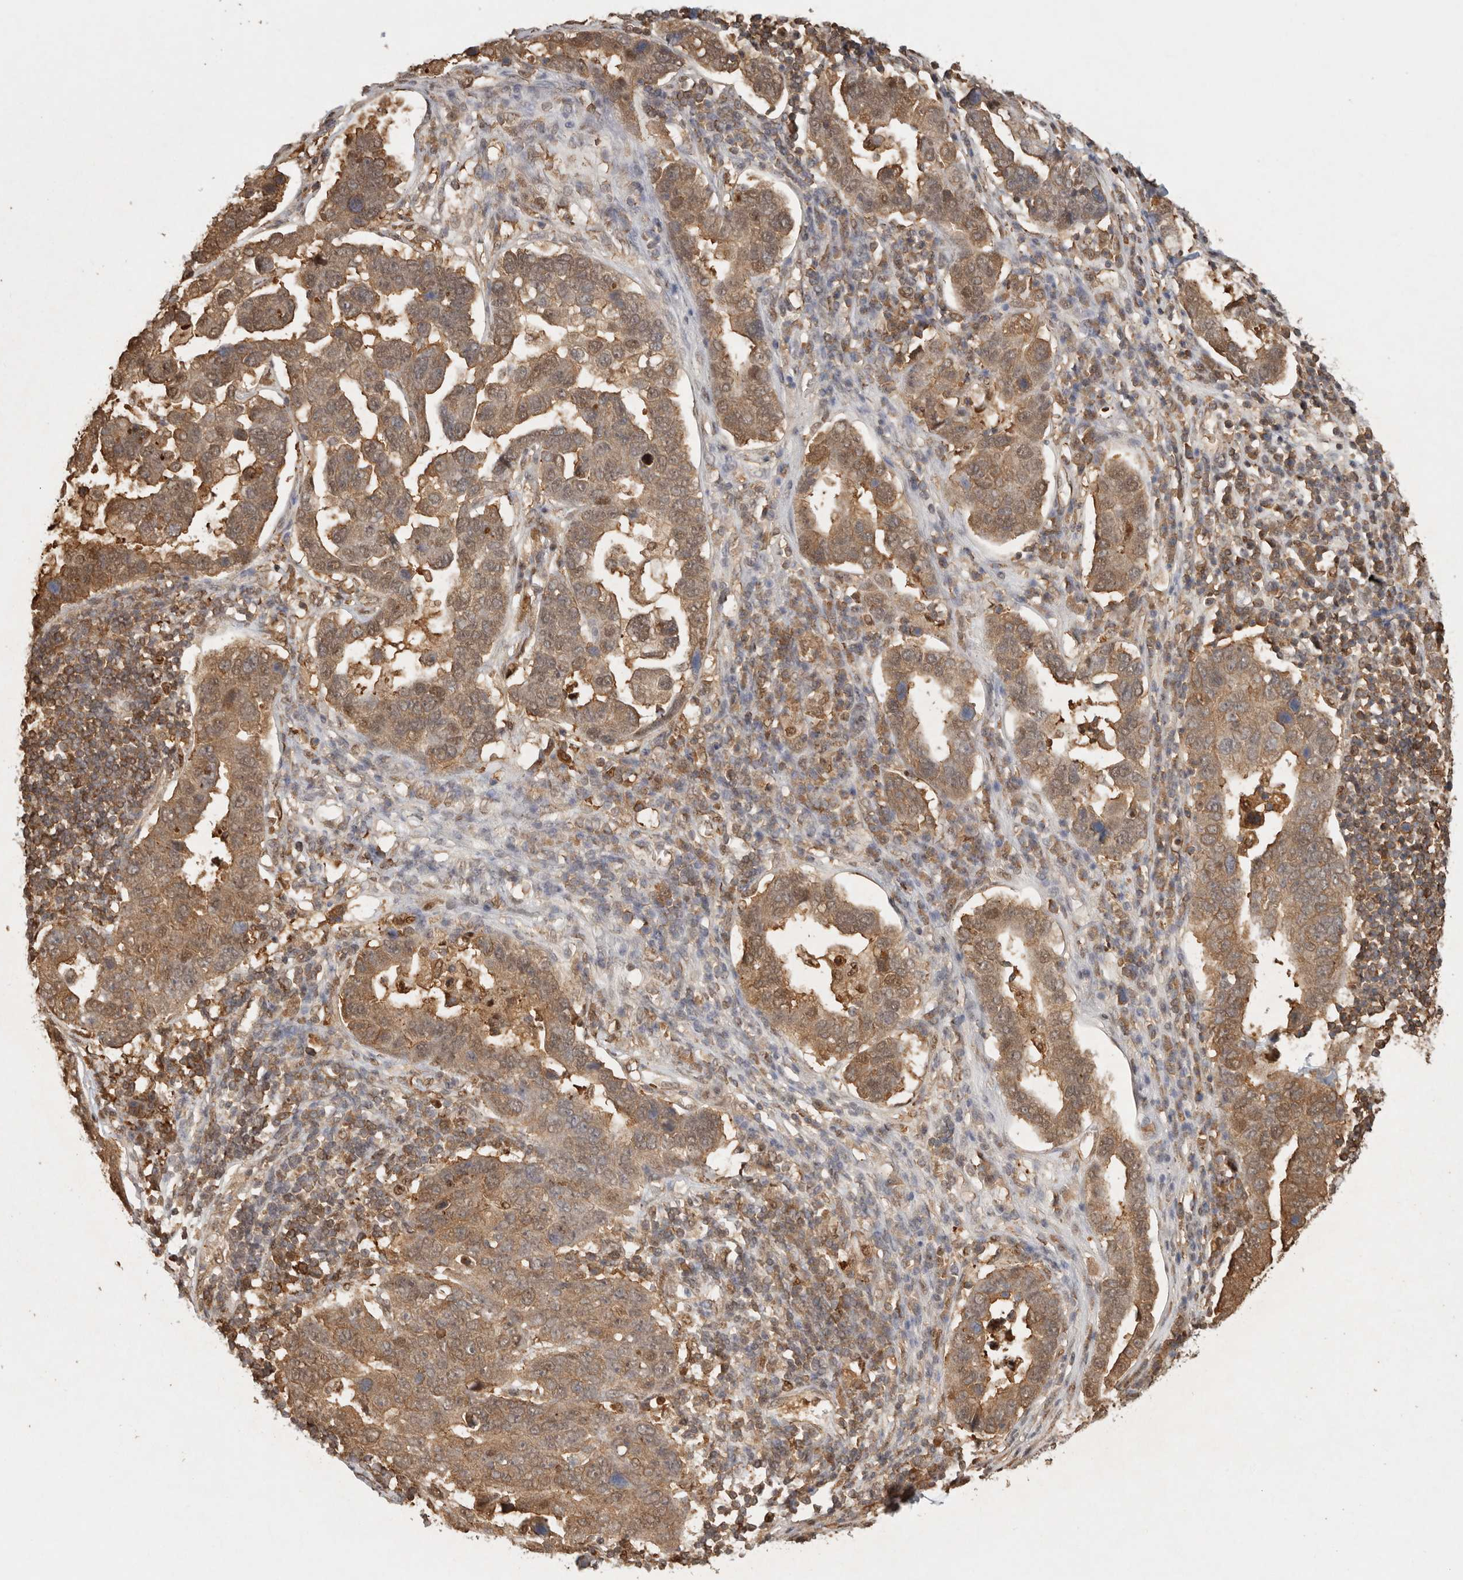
{"staining": {"intensity": "moderate", "quantity": ">75%", "location": "cytoplasmic/membranous,nuclear"}, "tissue": "pancreatic cancer", "cell_type": "Tumor cells", "image_type": "cancer", "snomed": [{"axis": "morphology", "description": "Adenocarcinoma, NOS"}, {"axis": "topography", "description": "Pancreas"}], "caption": "Immunohistochemistry micrograph of neoplastic tissue: pancreatic cancer (adenocarcinoma) stained using IHC demonstrates medium levels of moderate protein expression localized specifically in the cytoplasmic/membranous and nuclear of tumor cells, appearing as a cytoplasmic/membranous and nuclear brown color.", "gene": "PSMA5", "patient": {"sex": "female", "age": 61}}